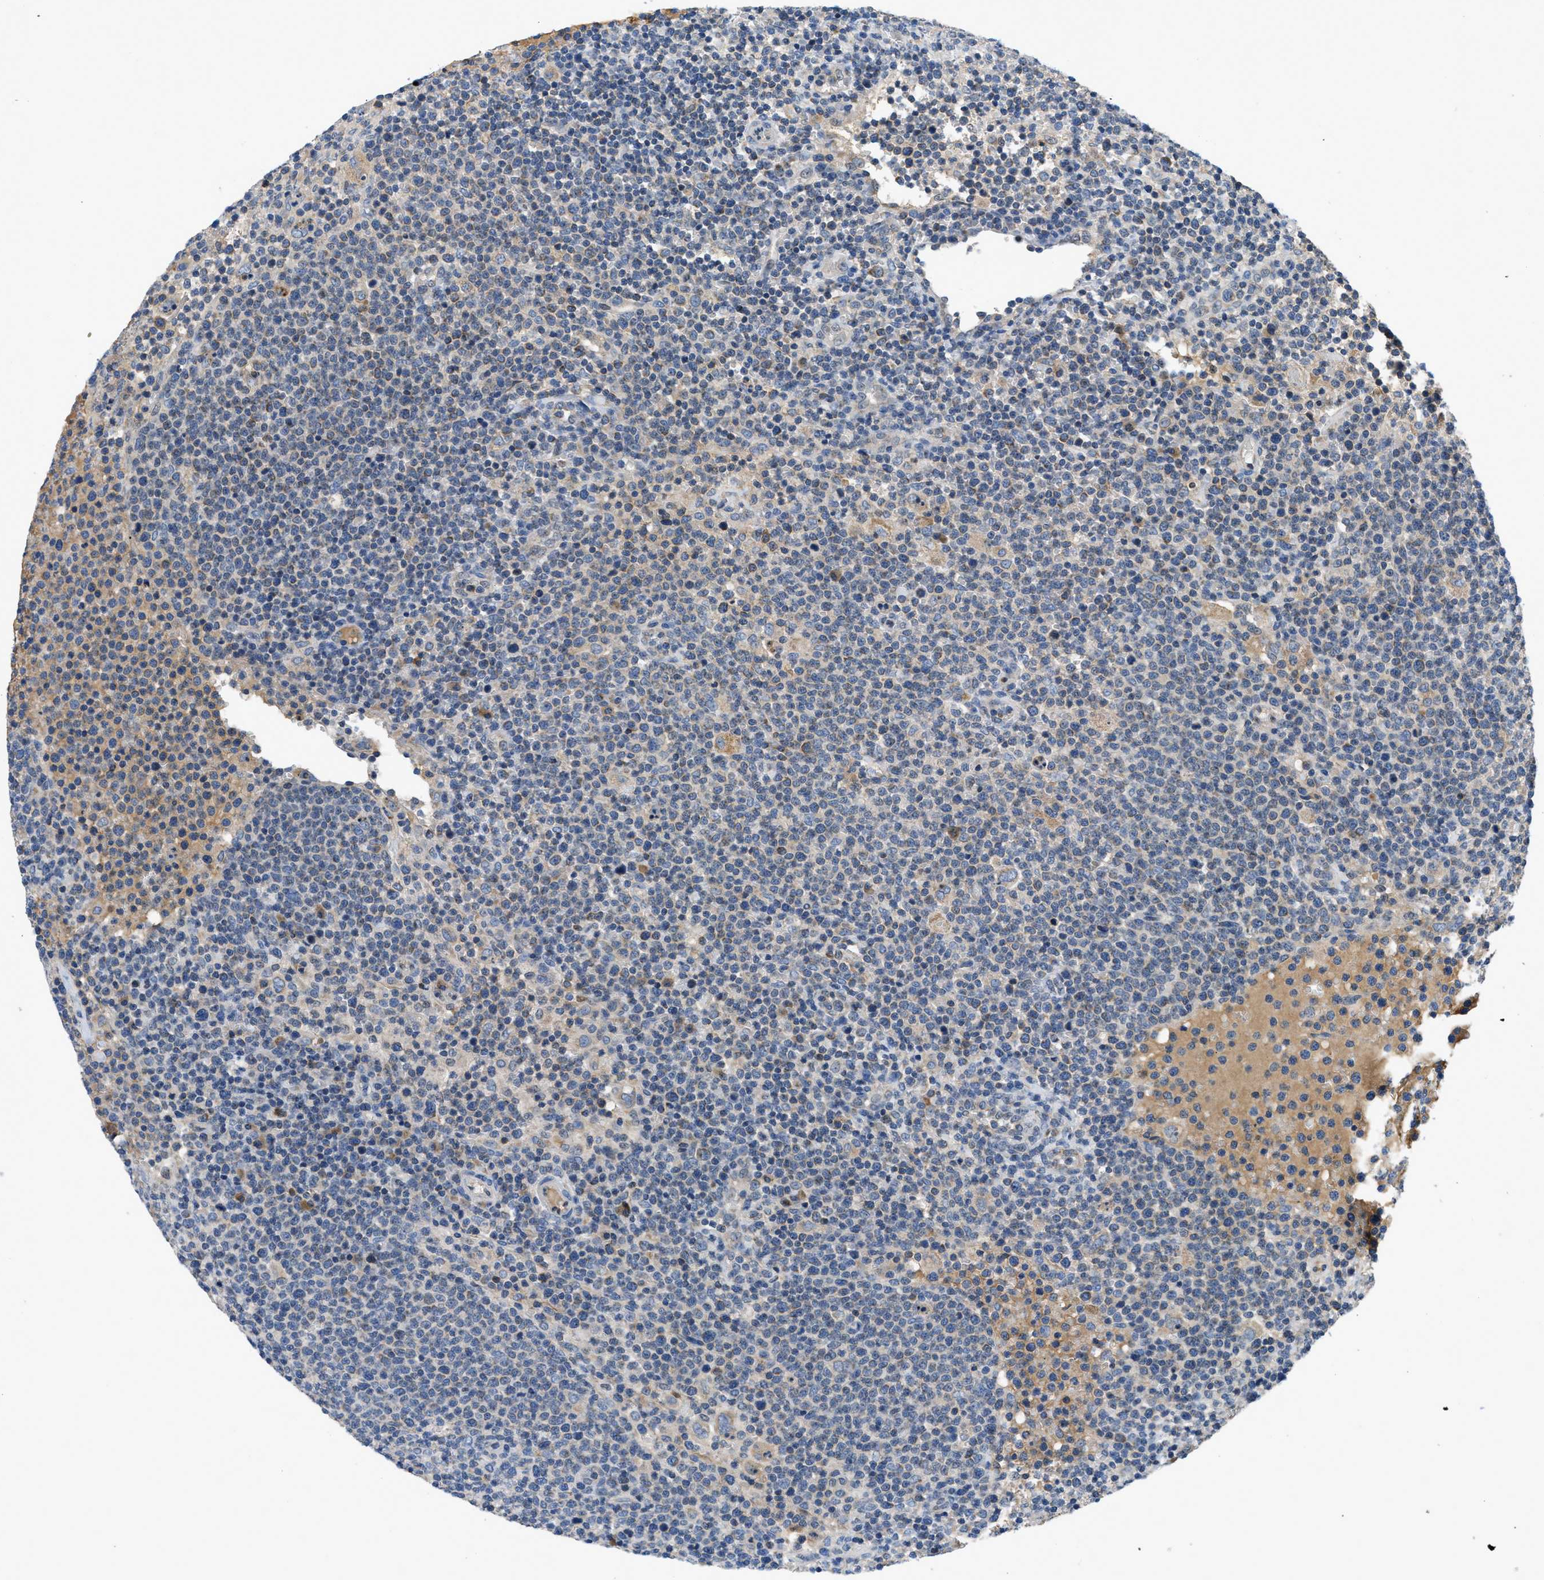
{"staining": {"intensity": "weak", "quantity": "25%-75%", "location": "cytoplasmic/membranous"}, "tissue": "lymphoma", "cell_type": "Tumor cells", "image_type": "cancer", "snomed": [{"axis": "morphology", "description": "Malignant lymphoma, non-Hodgkin's type, High grade"}, {"axis": "topography", "description": "Lymph node"}], "caption": "Malignant lymphoma, non-Hodgkin's type (high-grade) stained with a protein marker shows weak staining in tumor cells.", "gene": "PNKD", "patient": {"sex": "male", "age": 61}}